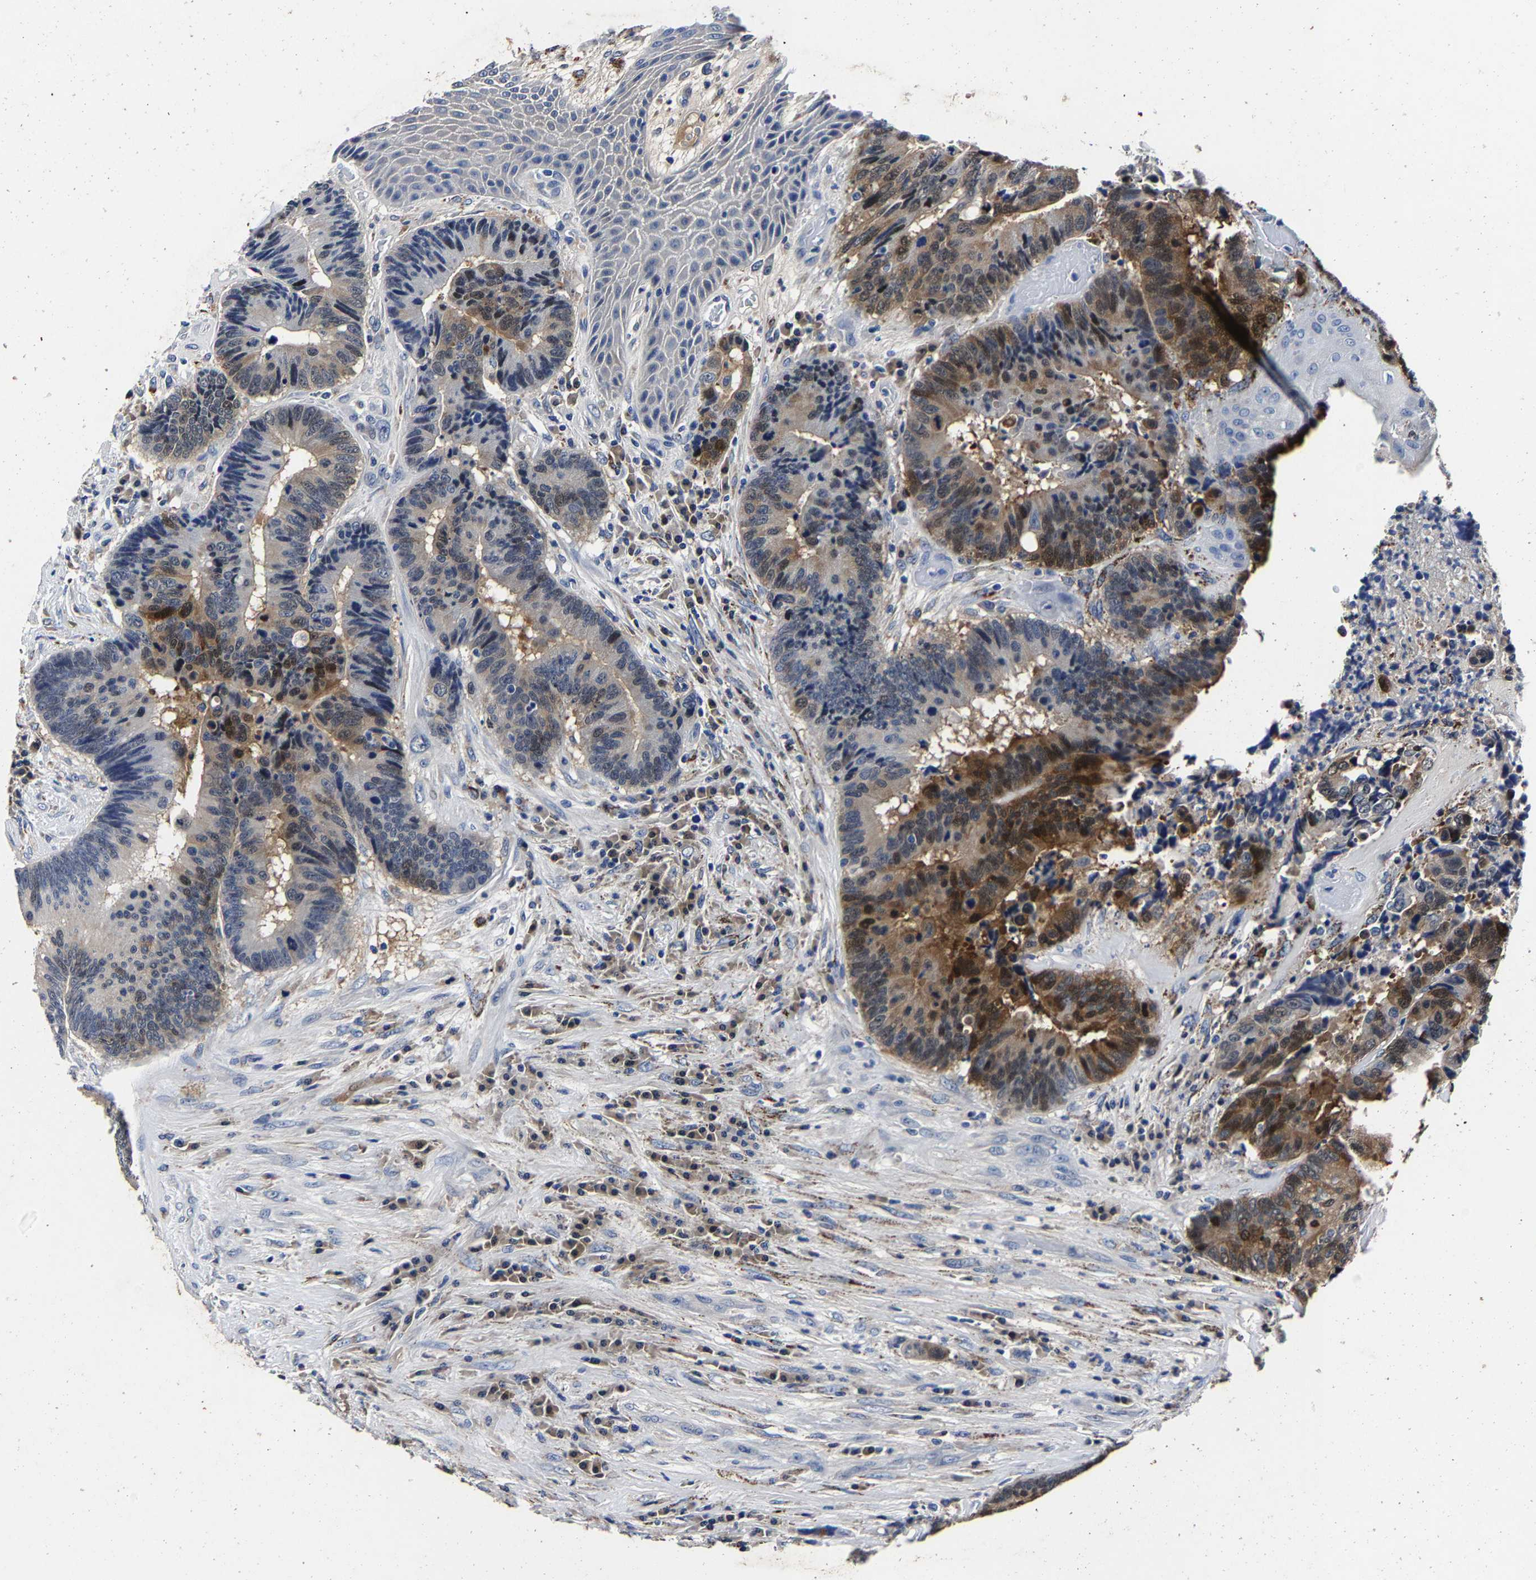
{"staining": {"intensity": "strong", "quantity": "<25%", "location": "cytoplasmic/membranous"}, "tissue": "colorectal cancer", "cell_type": "Tumor cells", "image_type": "cancer", "snomed": [{"axis": "morphology", "description": "Adenocarcinoma, NOS"}, {"axis": "topography", "description": "Rectum"}, {"axis": "topography", "description": "Anal"}], "caption": "An immunohistochemistry image of tumor tissue is shown. Protein staining in brown highlights strong cytoplasmic/membranous positivity in colorectal cancer within tumor cells.", "gene": "PSPH", "patient": {"sex": "female", "age": 89}}